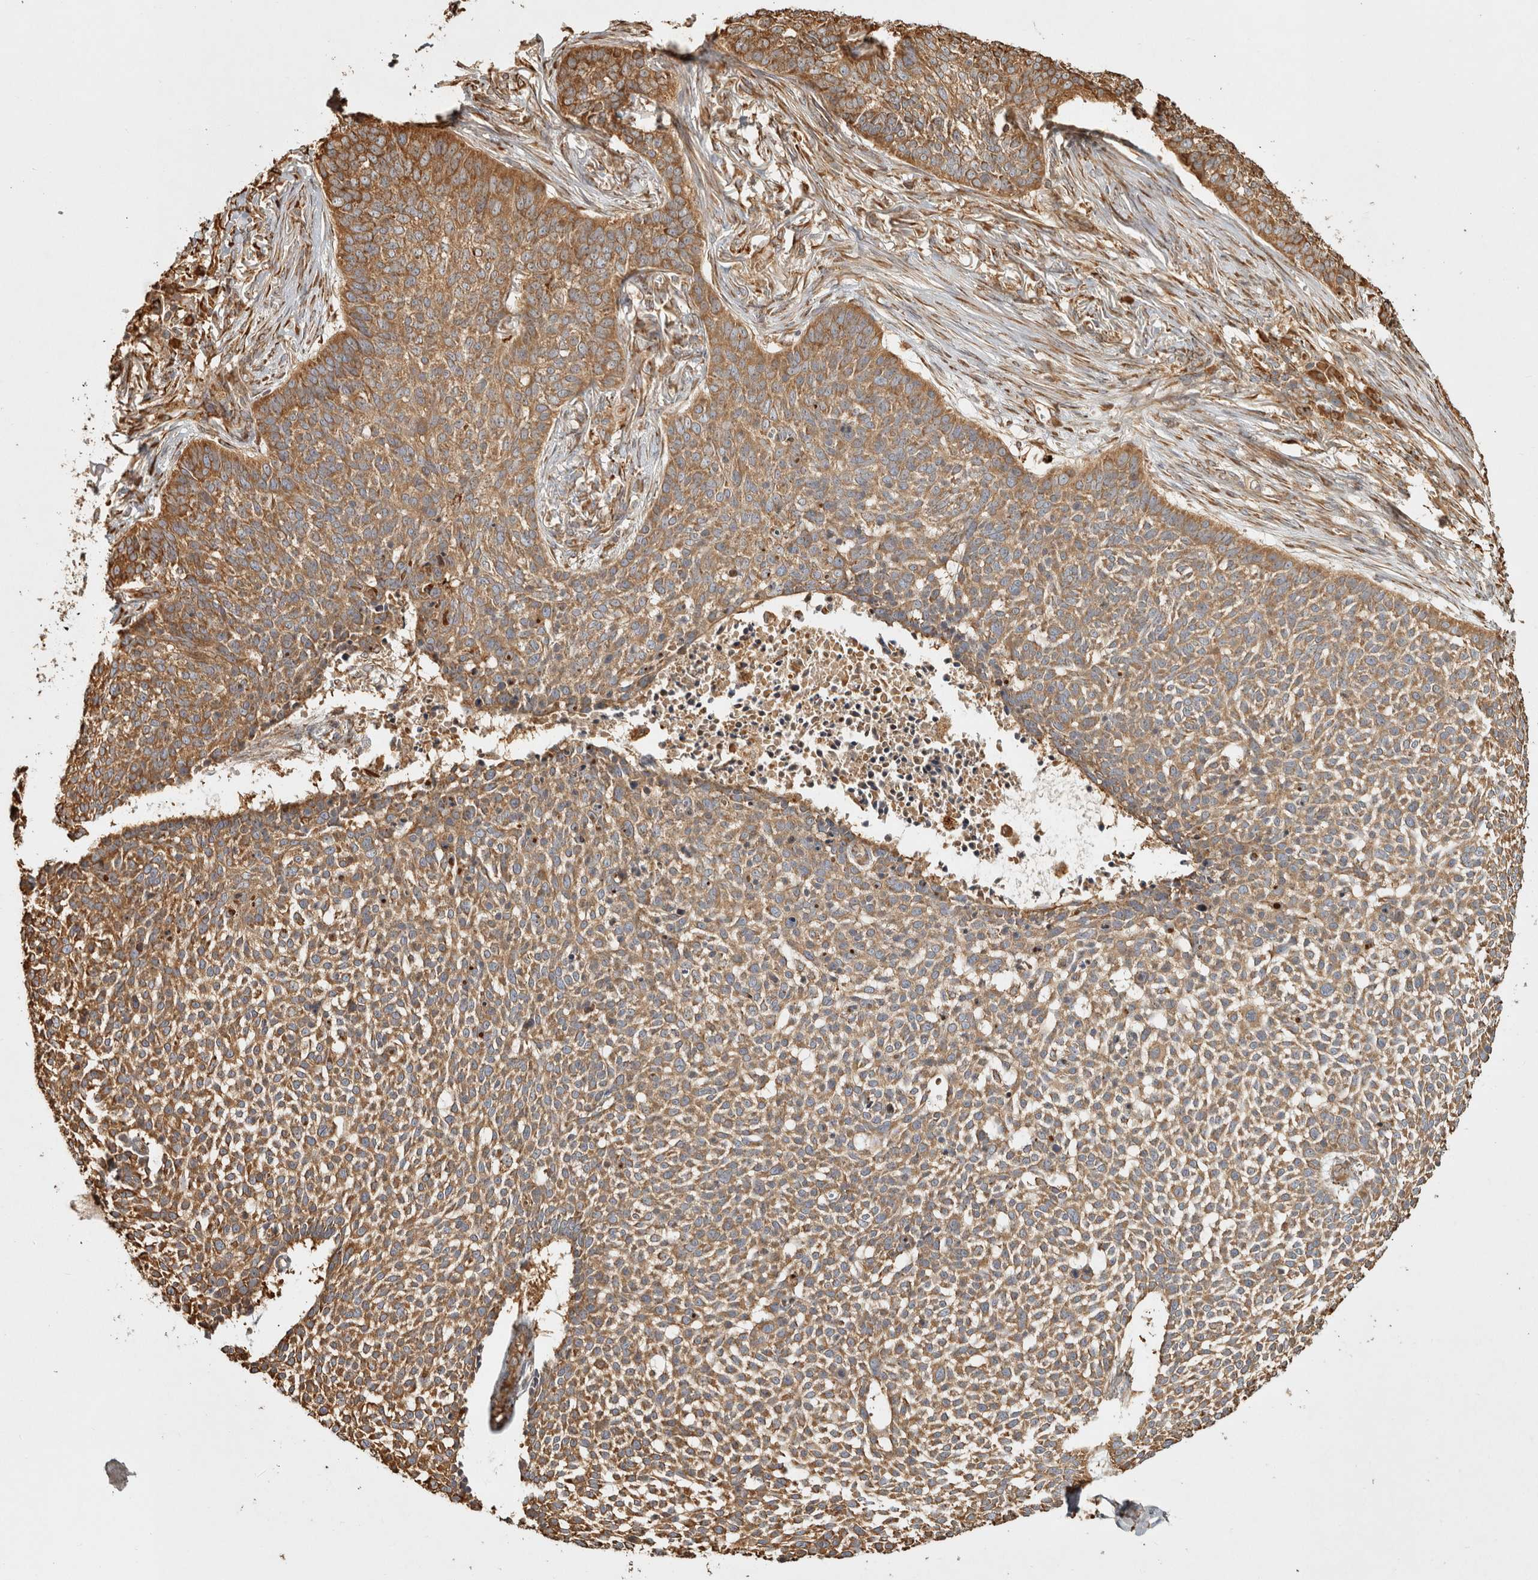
{"staining": {"intensity": "moderate", "quantity": ">75%", "location": "cytoplasmic/membranous"}, "tissue": "skin cancer", "cell_type": "Tumor cells", "image_type": "cancer", "snomed": [{"axis": "morphology", "description": "Basal cell carcinoma"}, {"axis": "topography", "description": "Skin"}], "caption": "Immunohistochemical staining of basal cell carcinoma (skin) demonstrates medium levels of moderate cytoplasmic/membranous staining in about >75% of tumor cells.", "gene": "CAMSAP2", "patient": {"sex": "male", "age": 85}}